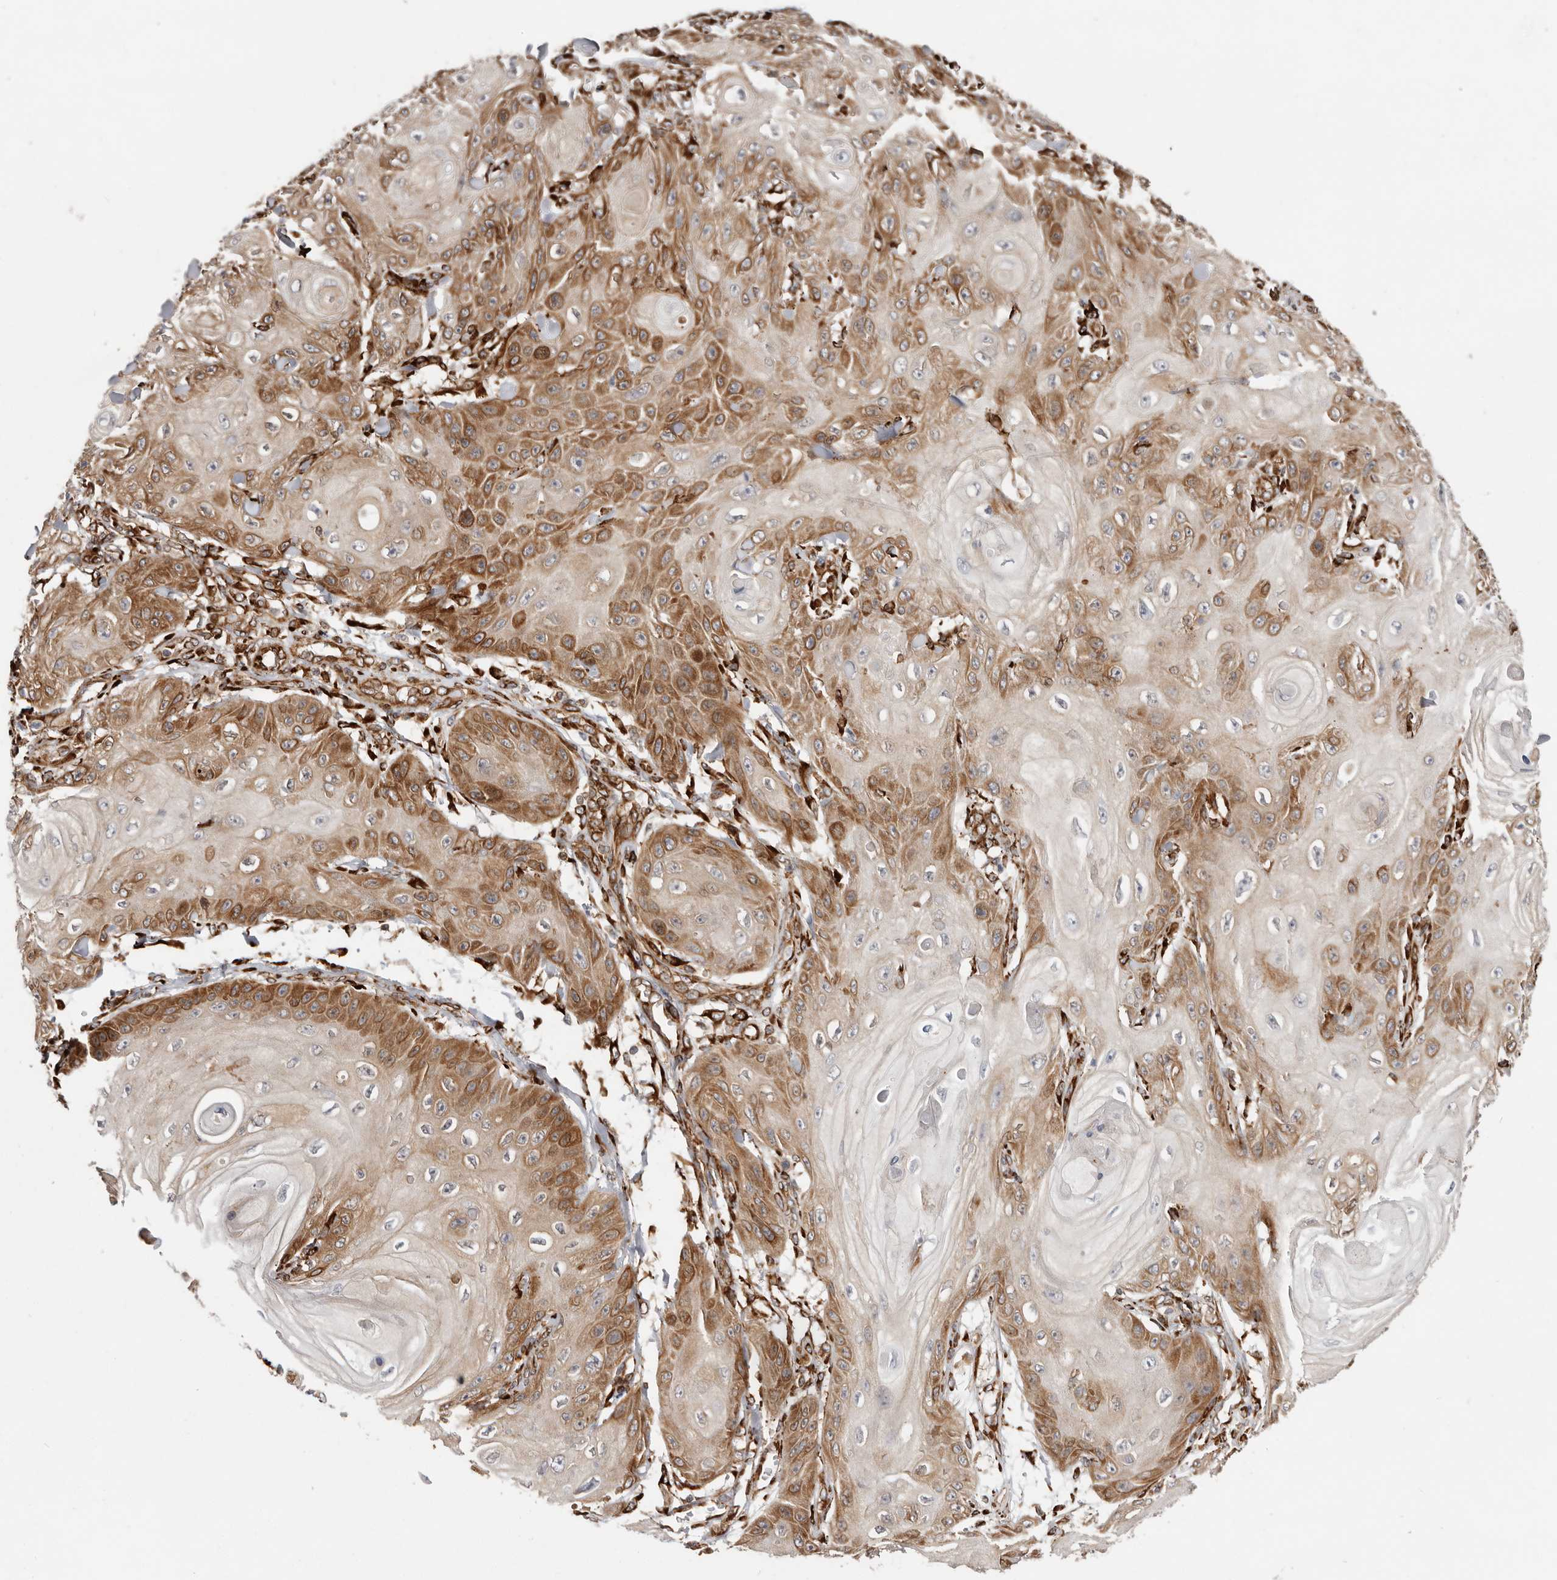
{"staining": {"intensity": "moderate", "quantity": "25%-75%", "location": "cytoplasmic/membranous"}, "tissue": "skin cancer", "cell_type": "Tumor cells", "image_type": "cancer", "snomed": [{"axis": "morphology", "description": "Squamous cell carcinoma, NOS"}, {"axis": "topography", "description": "Skin"}], "caption": "Immunohistochemistry of skin cancer exhibits medium levels of moderate cytoplasmic/membranous positivity in about 25%-75% of tumor cells.", "gene": "WDTC1", "patient": {"sex": "male", "age": 74}}